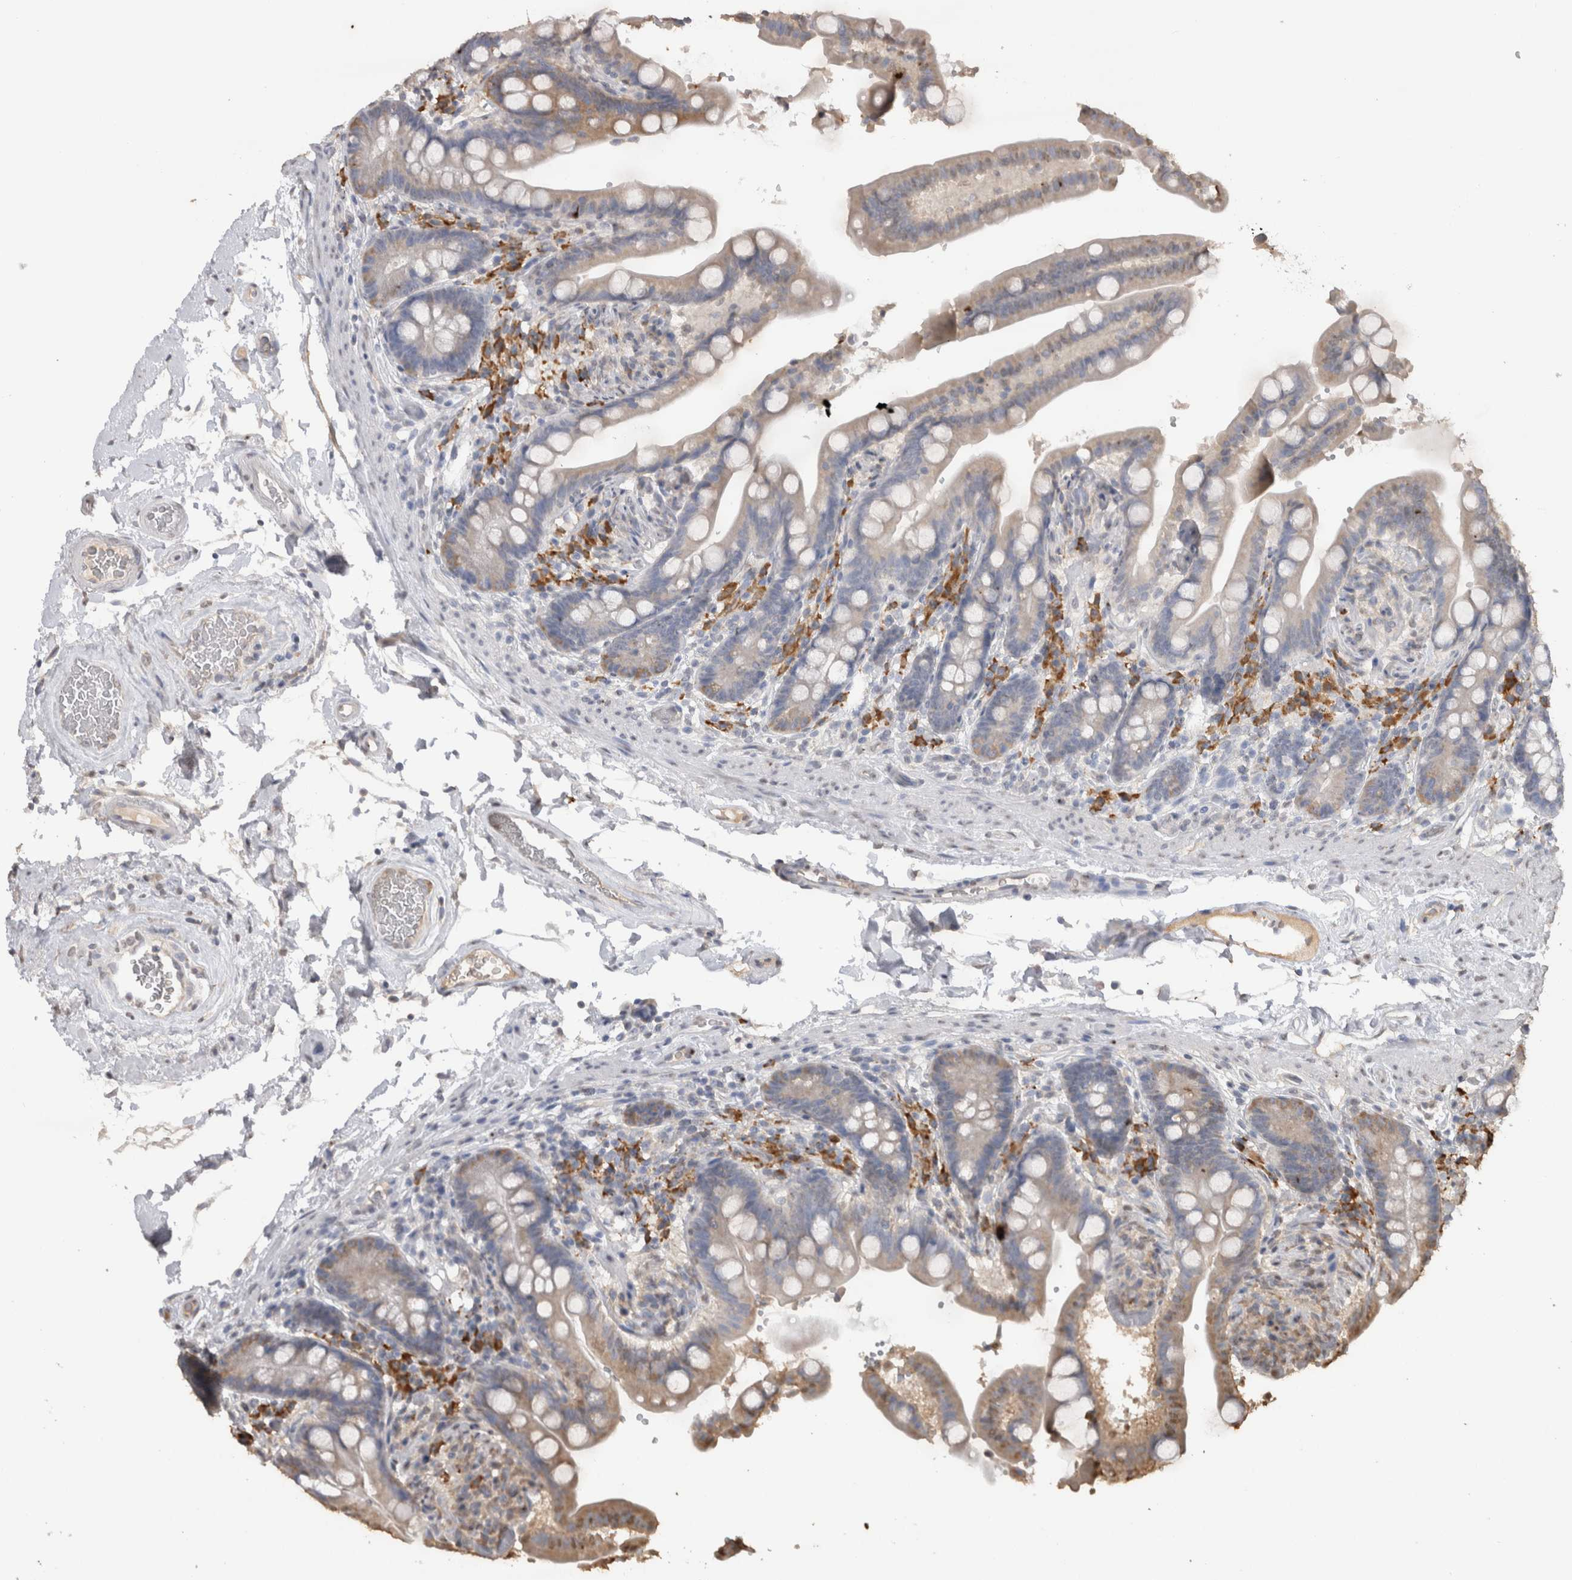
{"staining": {"intensity": "negative", "quantity": "none", "location": "none"}, "tissue": "colon", "cell_type": "Endothelial cells", "image_type": "normal", "snomed": [{"axis": "morphology", "description": "Normal tissue, NOS"}, {"axis": "topography", "description": "Smooth muscle"}, {"axis": "topography", "description": "Colon"}], "caption": "High power microscopy histopathology image of an IHC micrograph of unremarkable colon, revealing no significant positivity in endothelial cells.", "gene": "CRELD2", "patient": {"sex": "male", "age": 73}}